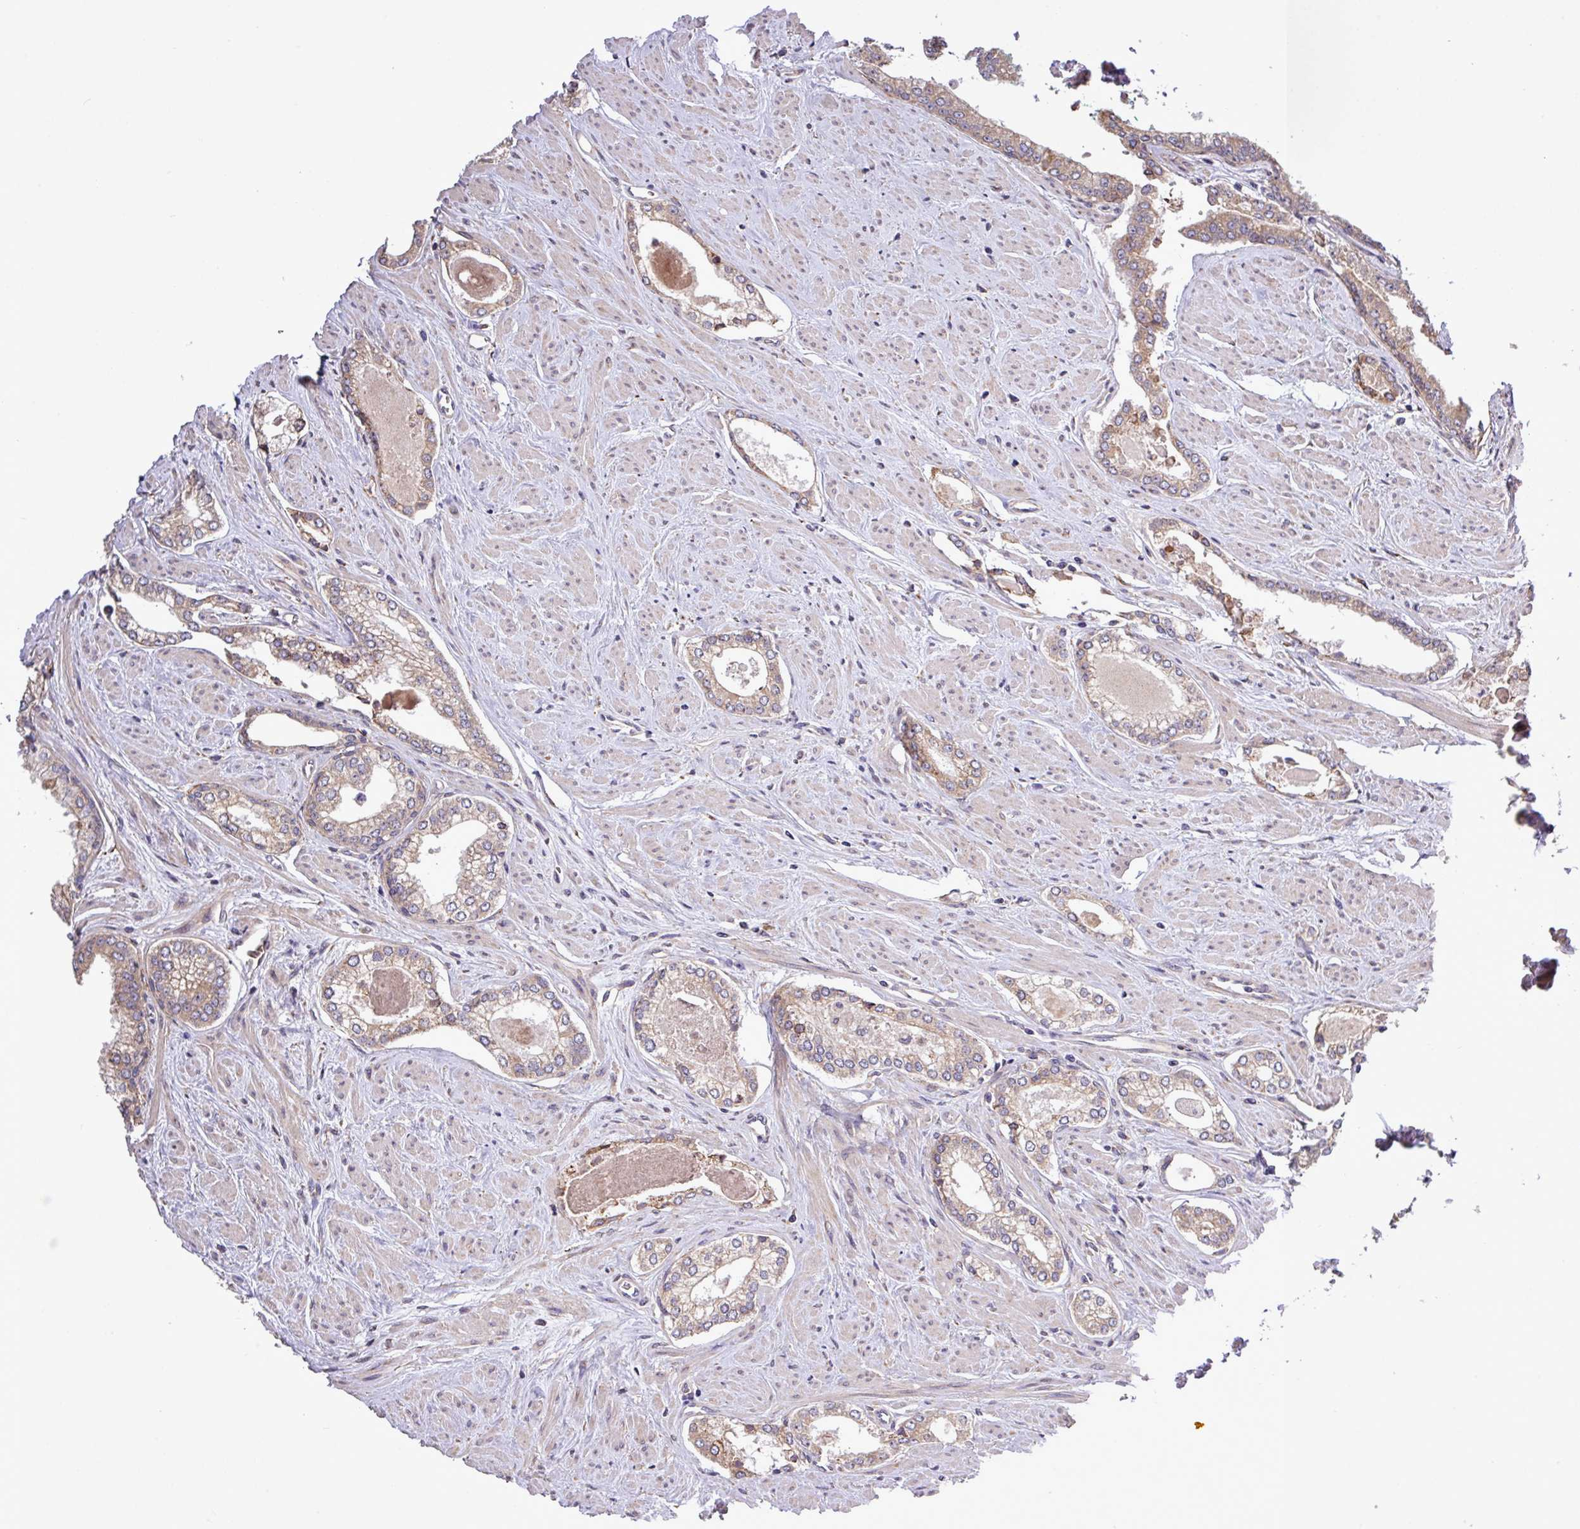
{"staining": {"intensity": "moderate", "quantity": "25%-75%", "location": "cytoplasmic/membranous"}, "tissue": "prostate cancer", "cell_type": "Tumor cells", "image_type": "cancer", "snomed": [{"axis": "morphology", "description": "Adenocarcinoma, Low grade"}, {"axis": "topography", "description": "Prostate and seminal vesicle, NOS"}], "caption": "This is a photomicrograph of immunohistochemistry (IHC) staining of prostate low-grade adenocarcinoma, which shows moderate staining in the cytoplasmic/membranous of tumor cells.", "gene": "MEGF6", "patient": {"sex": "male", "age": 60}}